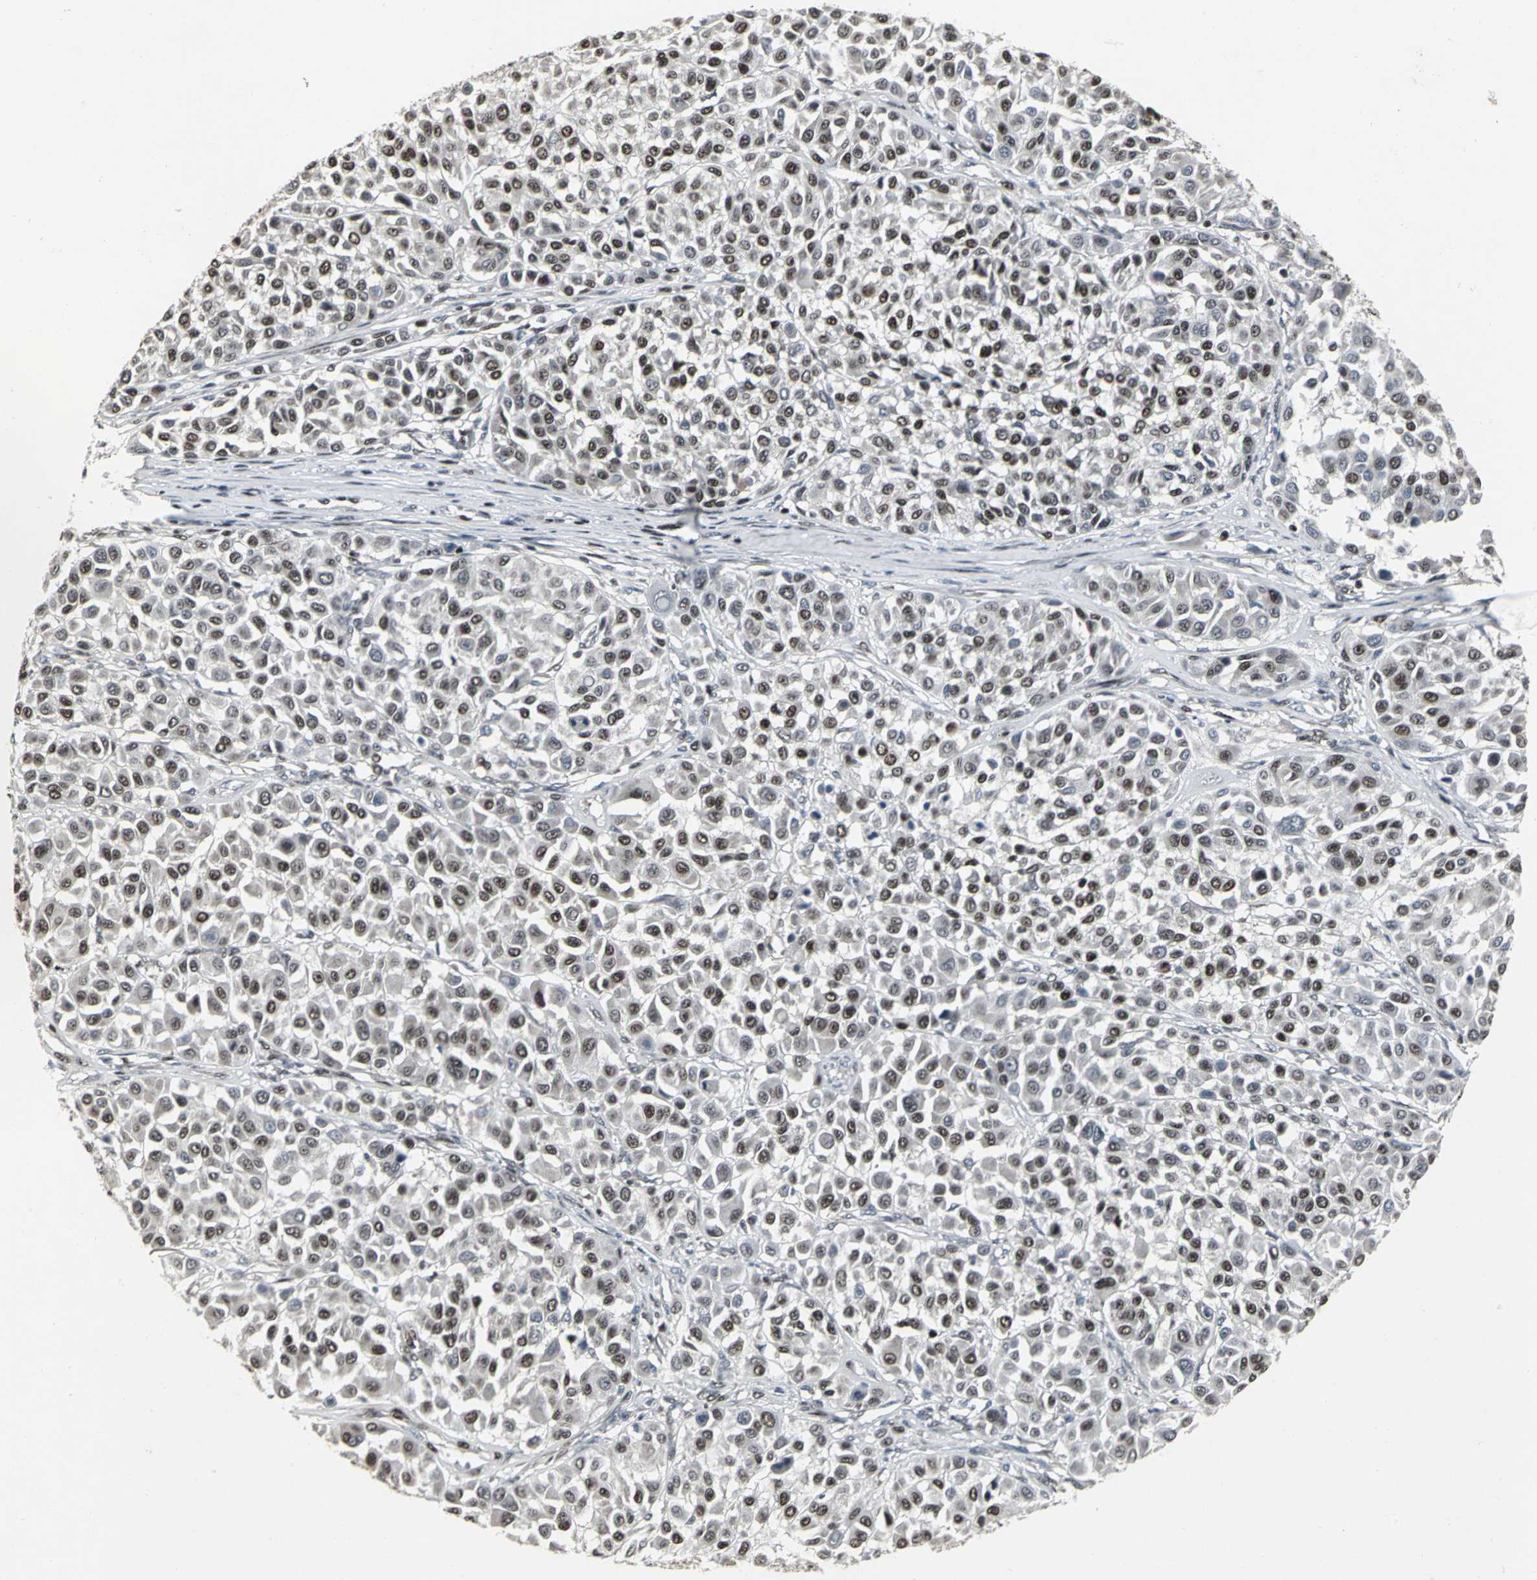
{"staining": {"intensity": "moderate", "quantity": "25%-75%", "location": "nuclear"}, "tissue": "melanoma", "cell_type": "Tumor cells", "image_type": "cancer", "snomed": [{"axis": "morphology", "description": "Malignant melanoma, Metastatic site"}, {"axis": "topography", "description": "Soft tissue"}], "caption": "Malignant melanoma (metastatic site) was stained to show a protein in brown. There is medium levels of moderate nuclear staining in about 25%-75% of tumor cells.", "gene": "SRF", "patient": {"sex": "male", "age": 41}}